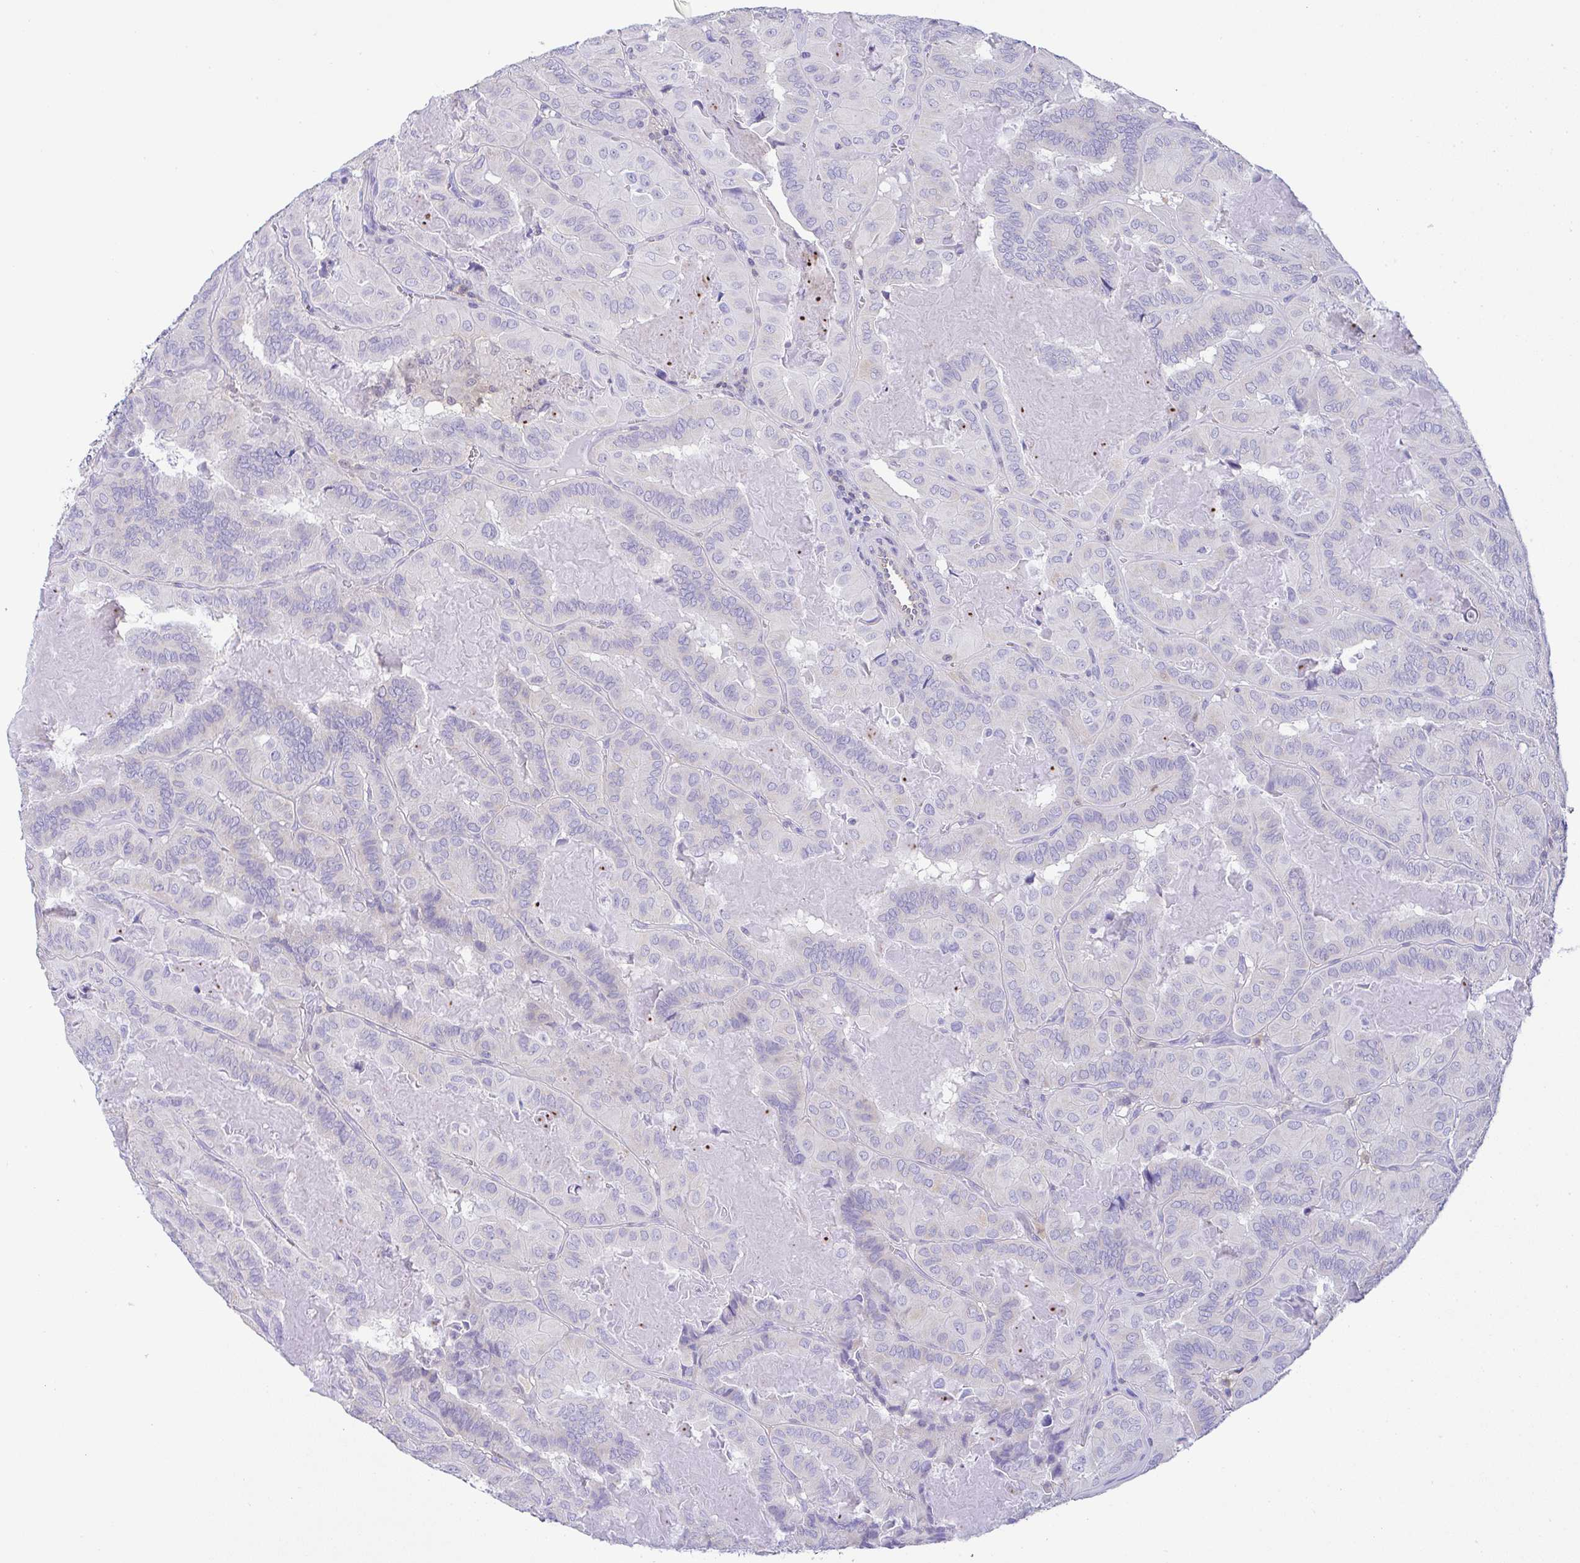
{"staining": {"intensity": "negative", "quantity": "none", "location": "none"}, "tissue": "thyroid cancer", "cell_type": "Tumor cells", "image_type": "cancer", "snomed": [{"axis": "morphology", "description": "Papillary adenocarcinoma, NOS"}, {"axis": "topography", "description": "Thyroid gland"}], "caption": "The histopathology image shows no staining of tumor cells in thyroid cancer (papillary adenocarcinoma).", "gene": "TNFAIP8", "patient": {"sex": "female", "age": 46}}